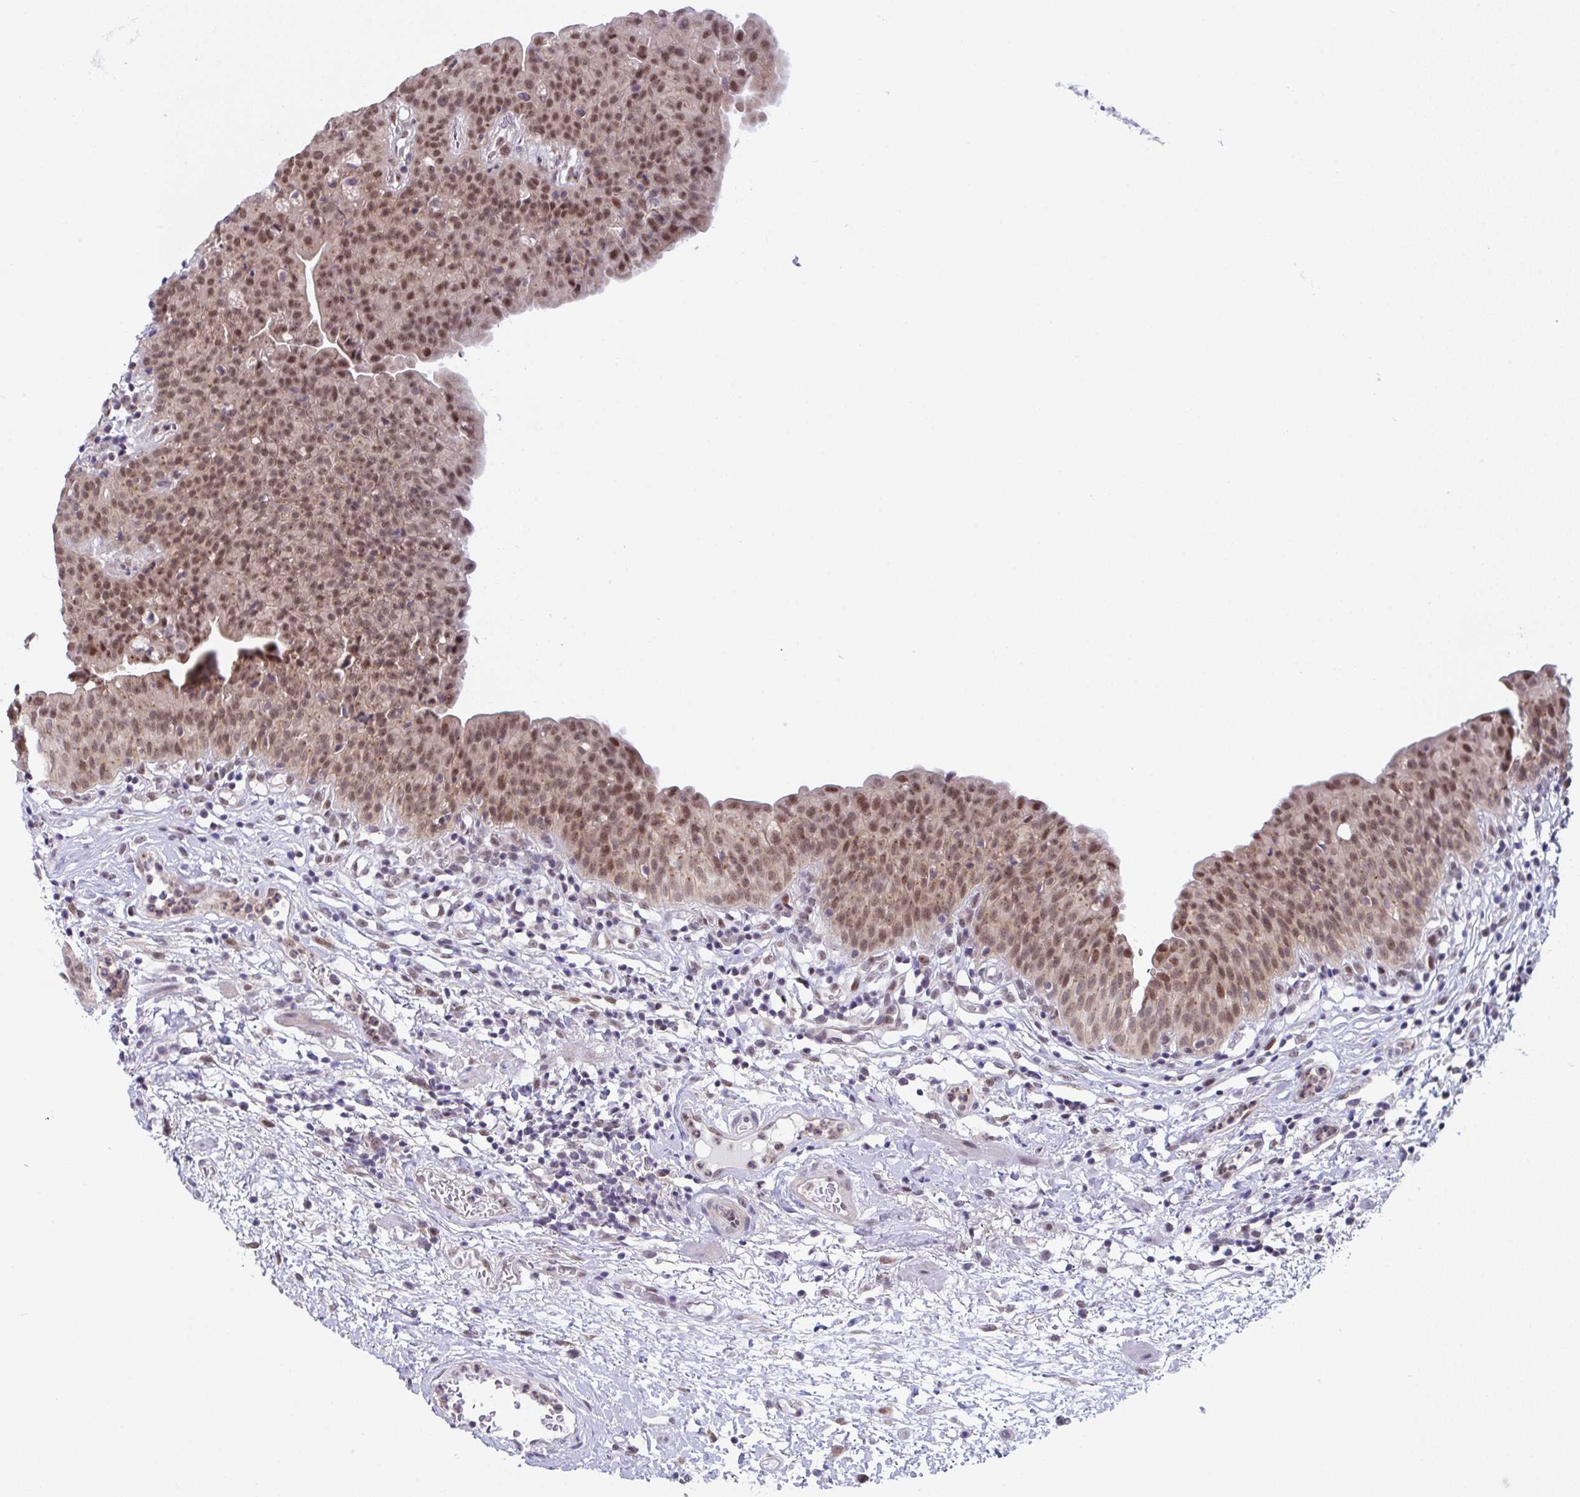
{"staining": {"intensity": "moderate", "quantity": ">75%", "location": "cytoplasmic/membranous,nuclear"}, "tissue": "urinary bladder", "cell_type": "Urothelial cells", "image_type": "normal", "snomed": [{"axis": "morphology", "description": "Normal tissue, NOS"}, {"axis": "morphology", "description": "Inflammation, NOS"}, {"axis": "topography", "description": "Urinary bladder"}], "caption": "Protein expression analysis of unremarkable urinary bladder displays moderate cytoplasmic/membranous,nuclear positivity in approximately >75% of urothelial cells. The staining was performed using DAB (3,3'-diaminobenzidine), with brown indicating positive protein expression. Nuclei are stained blue with hematoxylin.", "gene": "RBM18", "patient": {"sex": "male", "age": 57}}